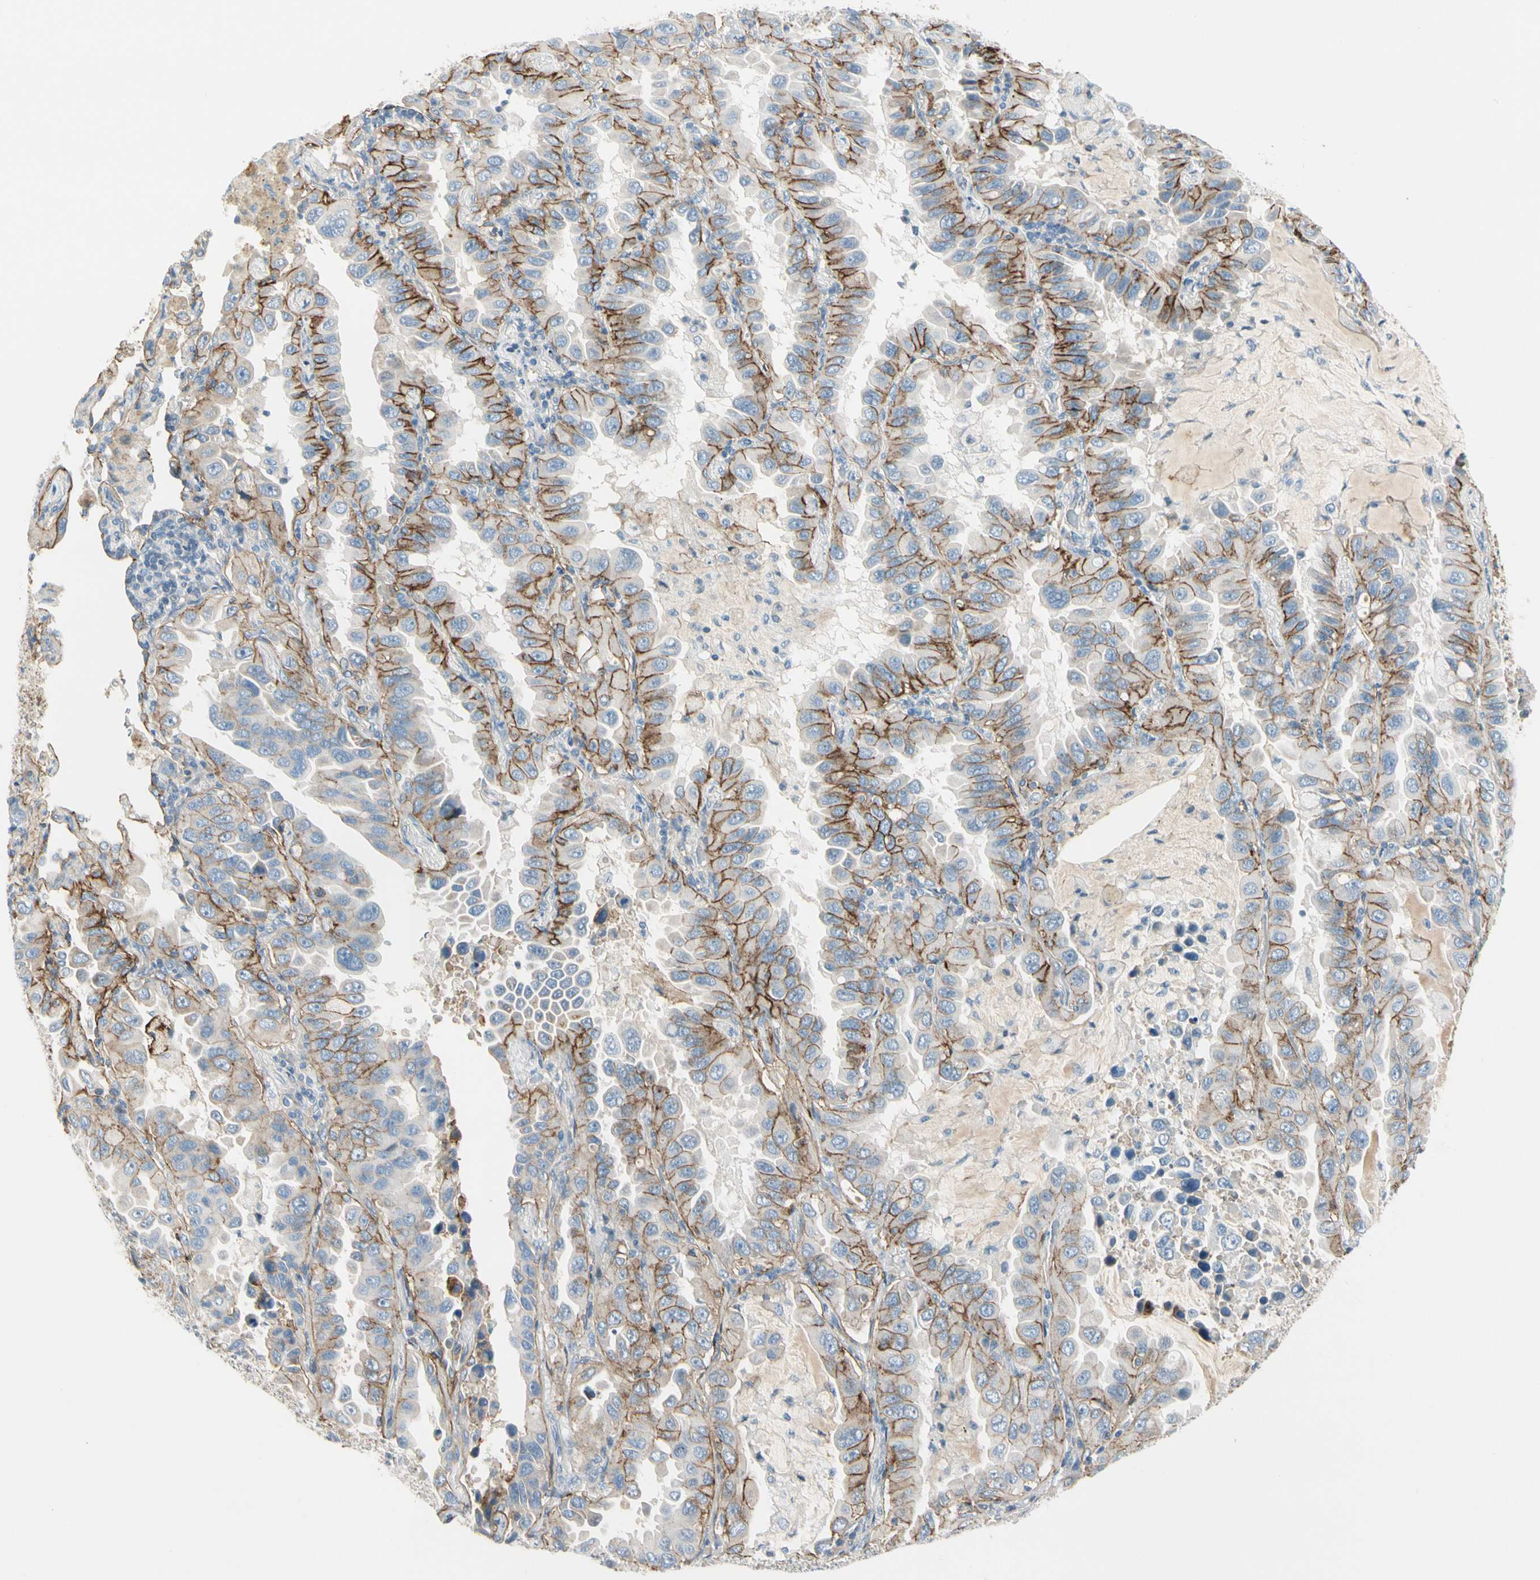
{"staining": {"intensity": "moderate", "quantity": "25%-75%", "location": "cytoplasmic/membranous"}, "tissue": "lung cancer", "cell_type": "Tumor cells", "image_type": "cancer", "snomed": [{"axis": "morphology", "description": "Adenocarcinoma, NOS"}, {"axis": "topography", "description": "Lung"}], "caption": "Immunohistochemical staining of human lung cancer (adenocarcinoma) shows moderate cytoplasmic/membranous protein expression in approximately 25%-75% of tumor cells.", "gene": "ITGA3", "patient": {"sex": "male", "age": 64}}